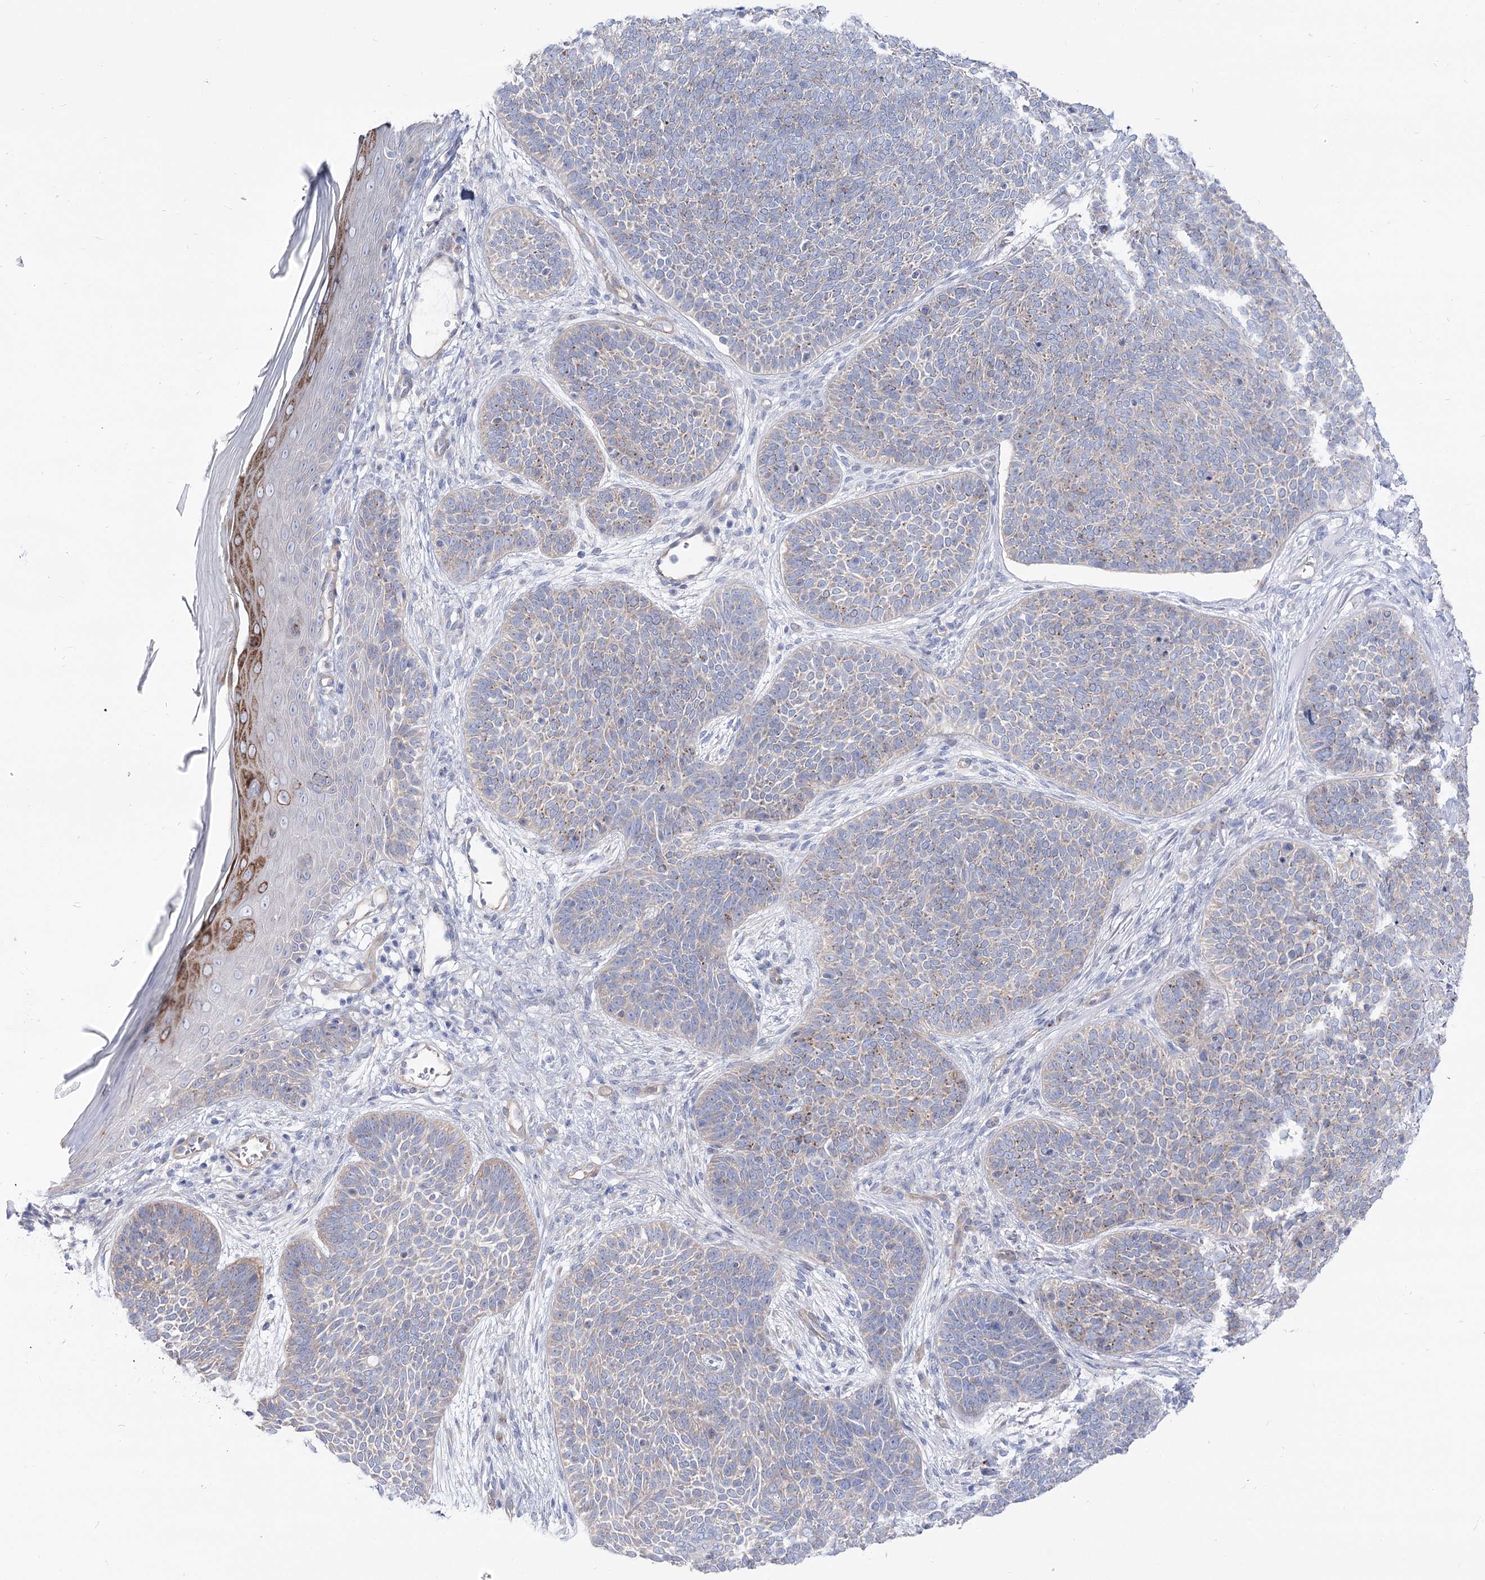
{"staining": {"intensity": "negative", "quantity": "none", "location": "none"}, "tissue": "skin cancer", "cell_type": "Tumor cells", "image_type": "cancer", "snomed": [{"axis": "morphology", "description": "Basal cell carcinoma"}, {"axis": "topography", "description": "Skin"}], "caption": "Immunohistochemistry (IHC) image of basal cell carcinoma (skin) stained for a protein (brown), which shows no staining in tumor cells.", "gene": "SUOX", "patient": {"sex": "male", "age": 85}}